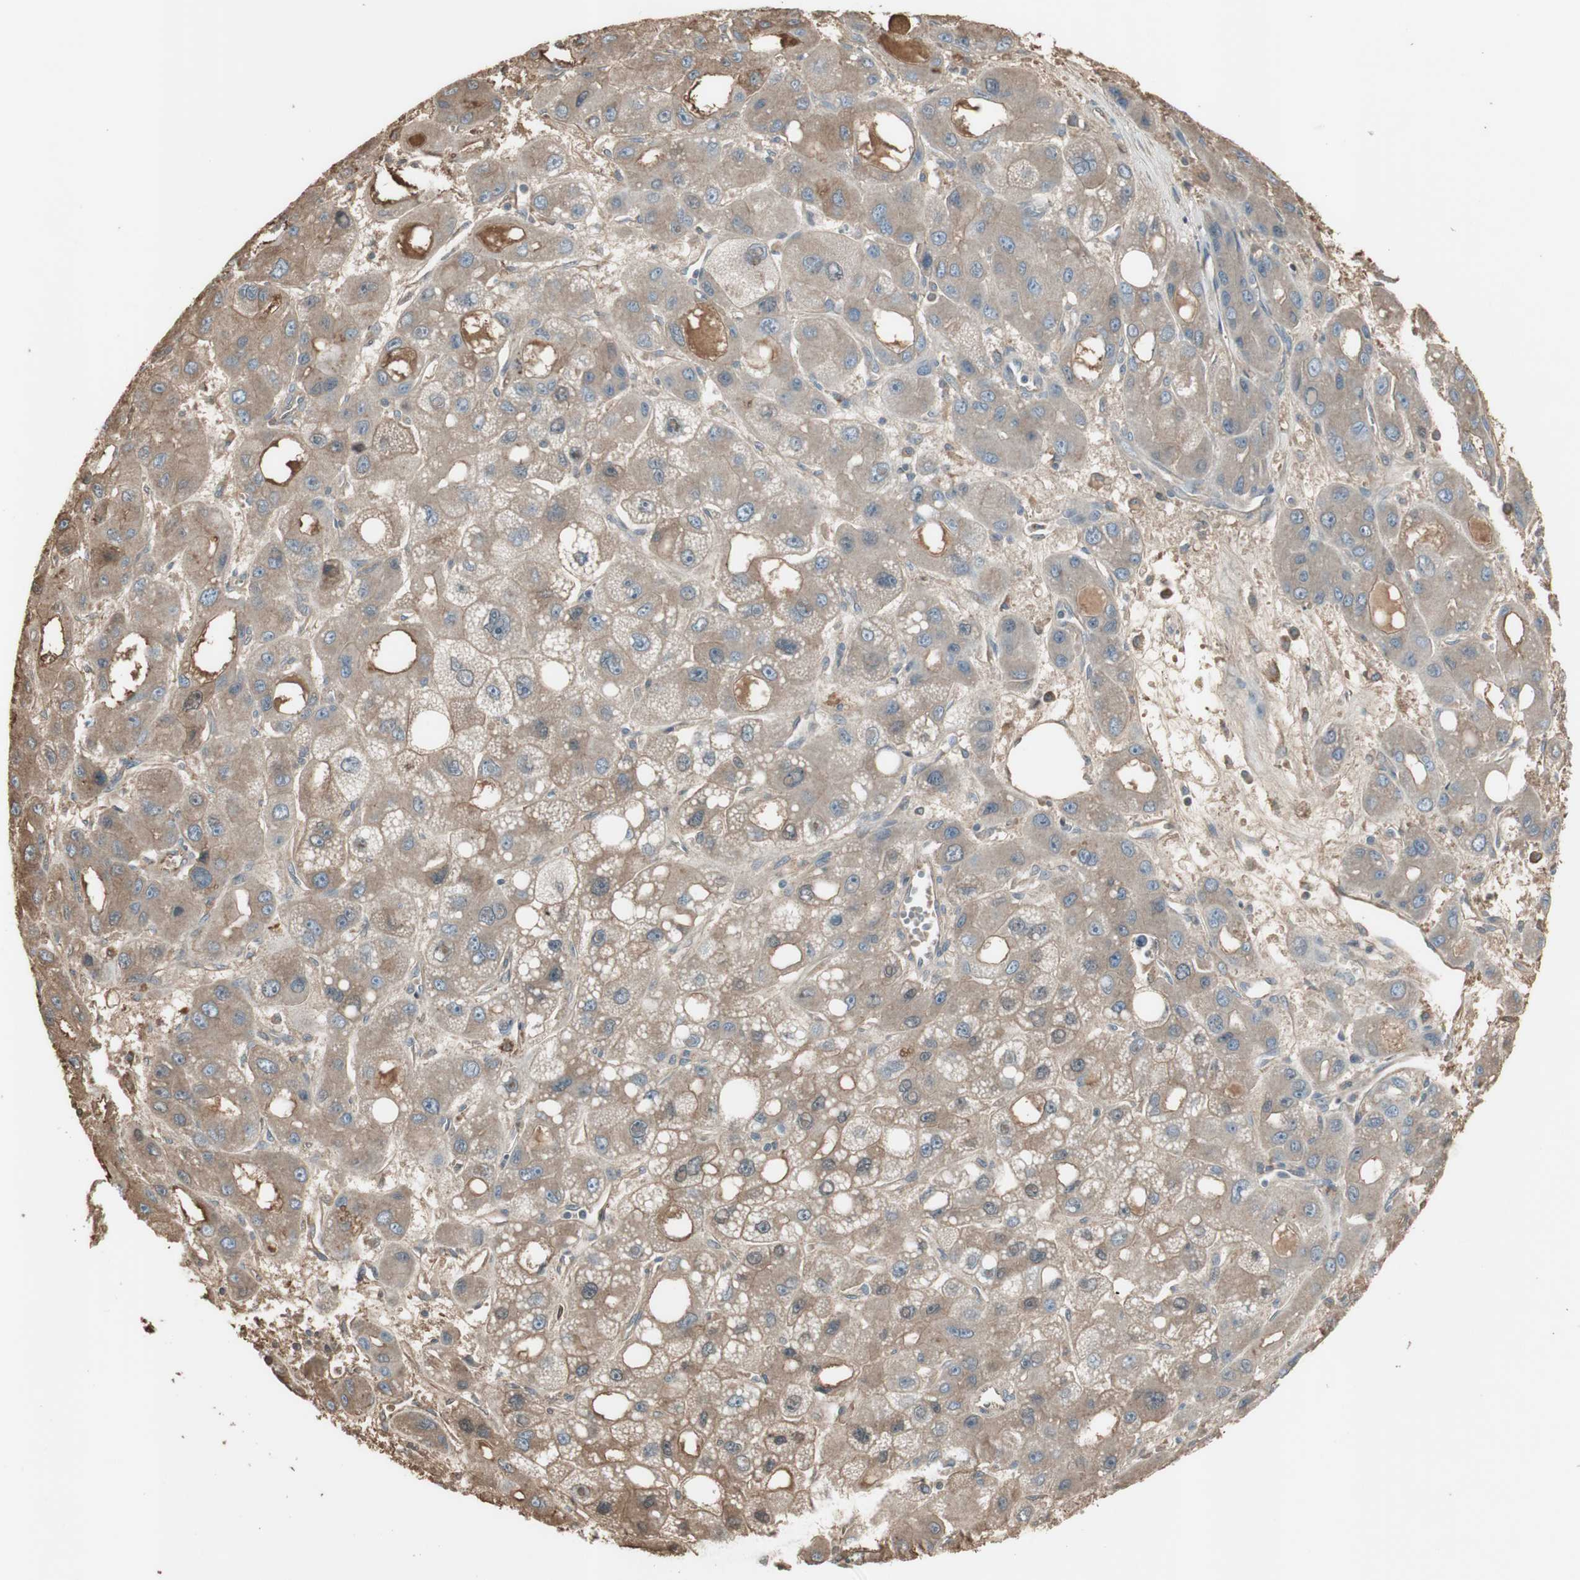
{"staining": {"intensity": "weak", "quantity": ">75%", "location": "cytoplasmic/membranous"}, "tissue": "liver cancer", "cell_type": "Tumor cells", "image_type": "cancer", "snomed": [{"axis": "morphology", "description": "Carcinoma, Hepatocellular, NOS"}, {"axis": "topography", "description": "Liver"}], "caption": "Weak cytoplasmic/membranous expression is present in about >75% of tumor cells in liver hepatocellular carcinoma. (Brightfield microscopy of DAB IHC at high magnification).", "gene": "MMP14", "patient": {"sex": "male", "age": 55}}